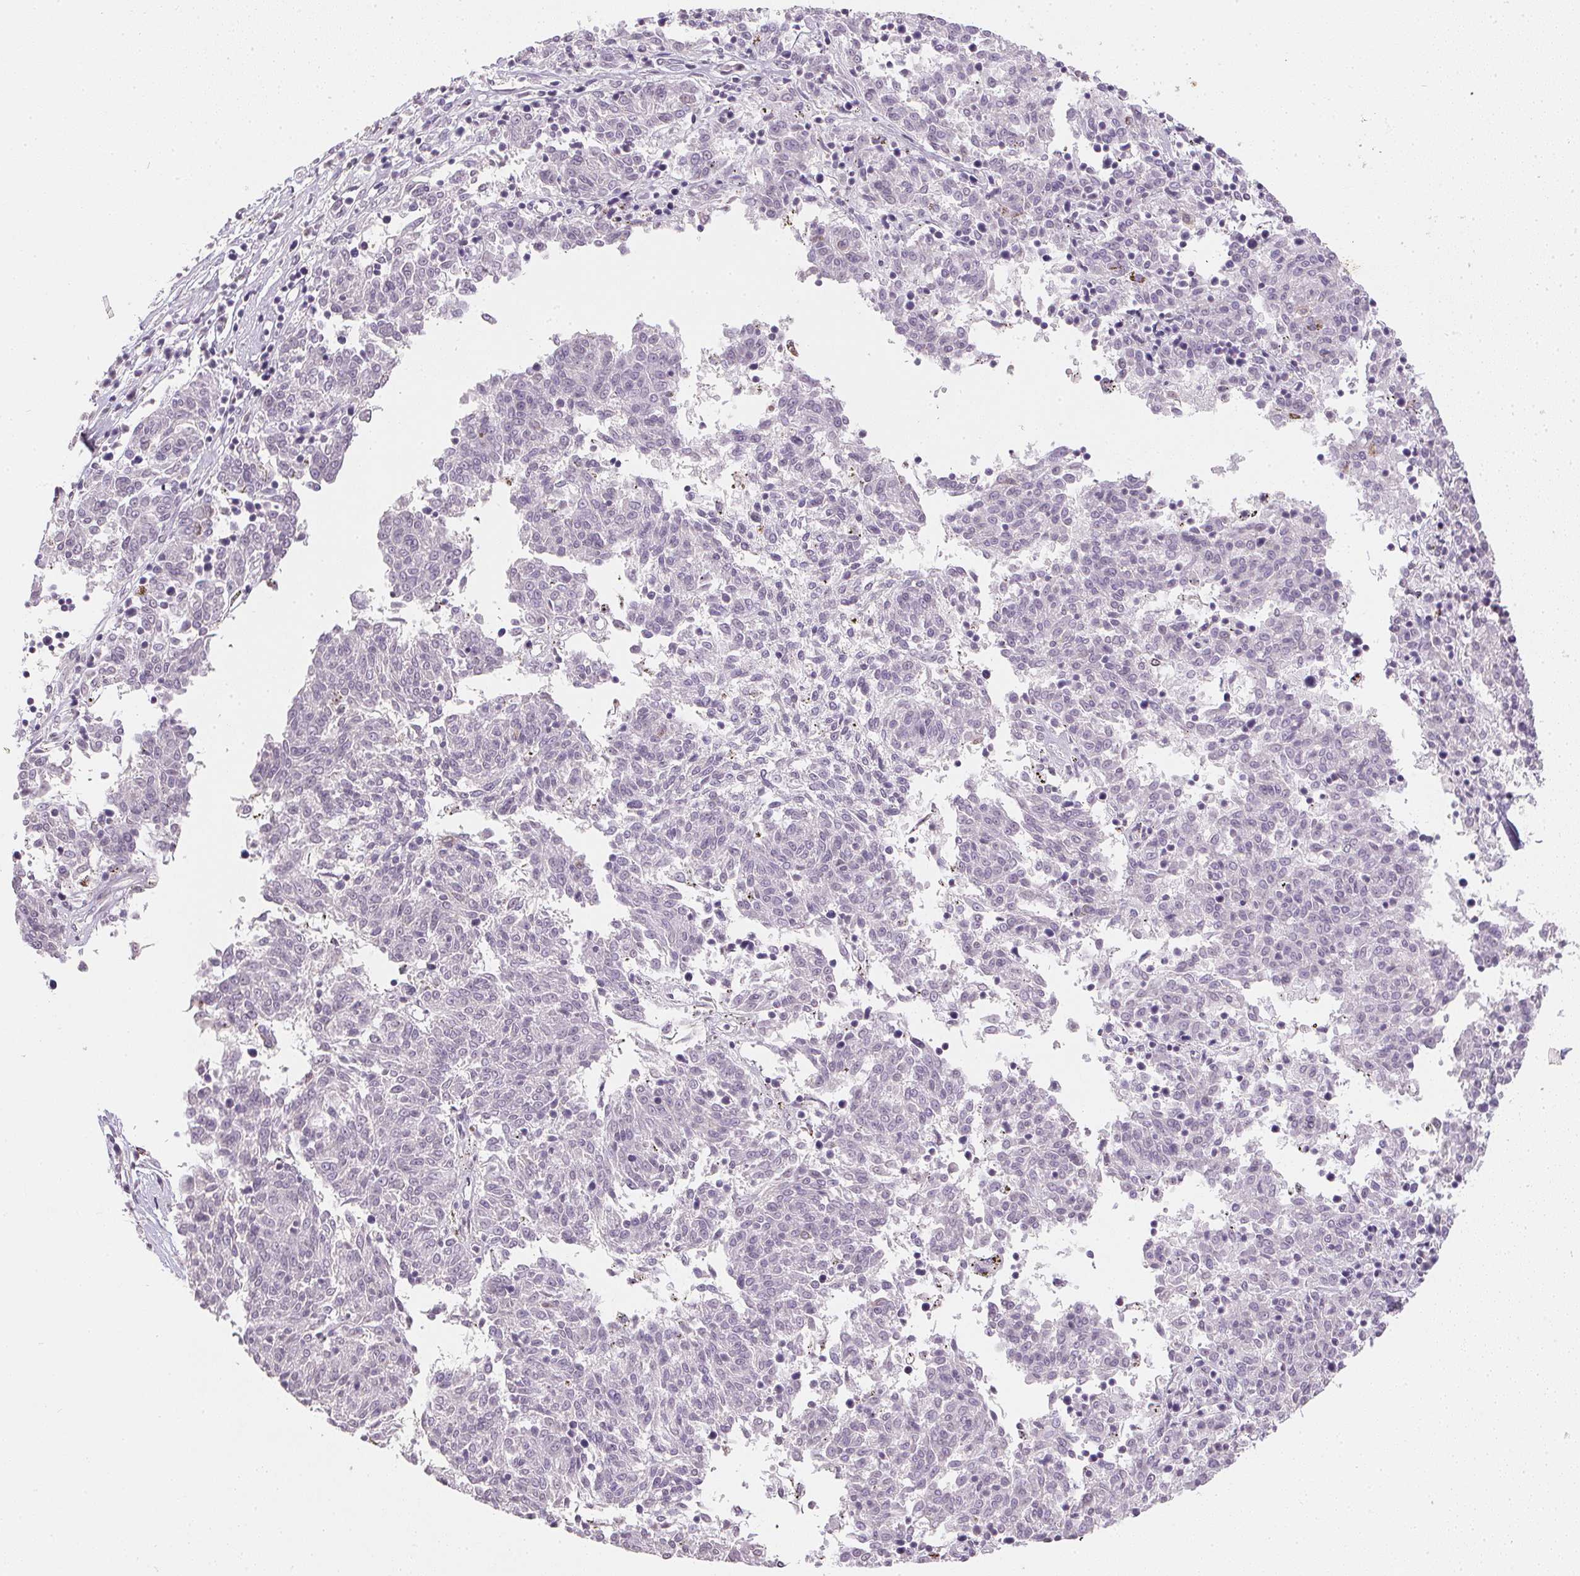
{"staining": {"intensity": "negative", "quantity": "none", "location": "none"}, "tissue": "melanoma", "cell_type": "Tumor cells", "image_type": "cancer", "snomed": [{"axis": "morphology", "description": "Malignant melanoma, NOS"}, {"axis": "topography", "description": "Skin"}], "caption": "IHC of human malignant melanoma displays no expression in tumor cells.", "gene": "PPY", "patient": {"sex": "female", "age": 72}}